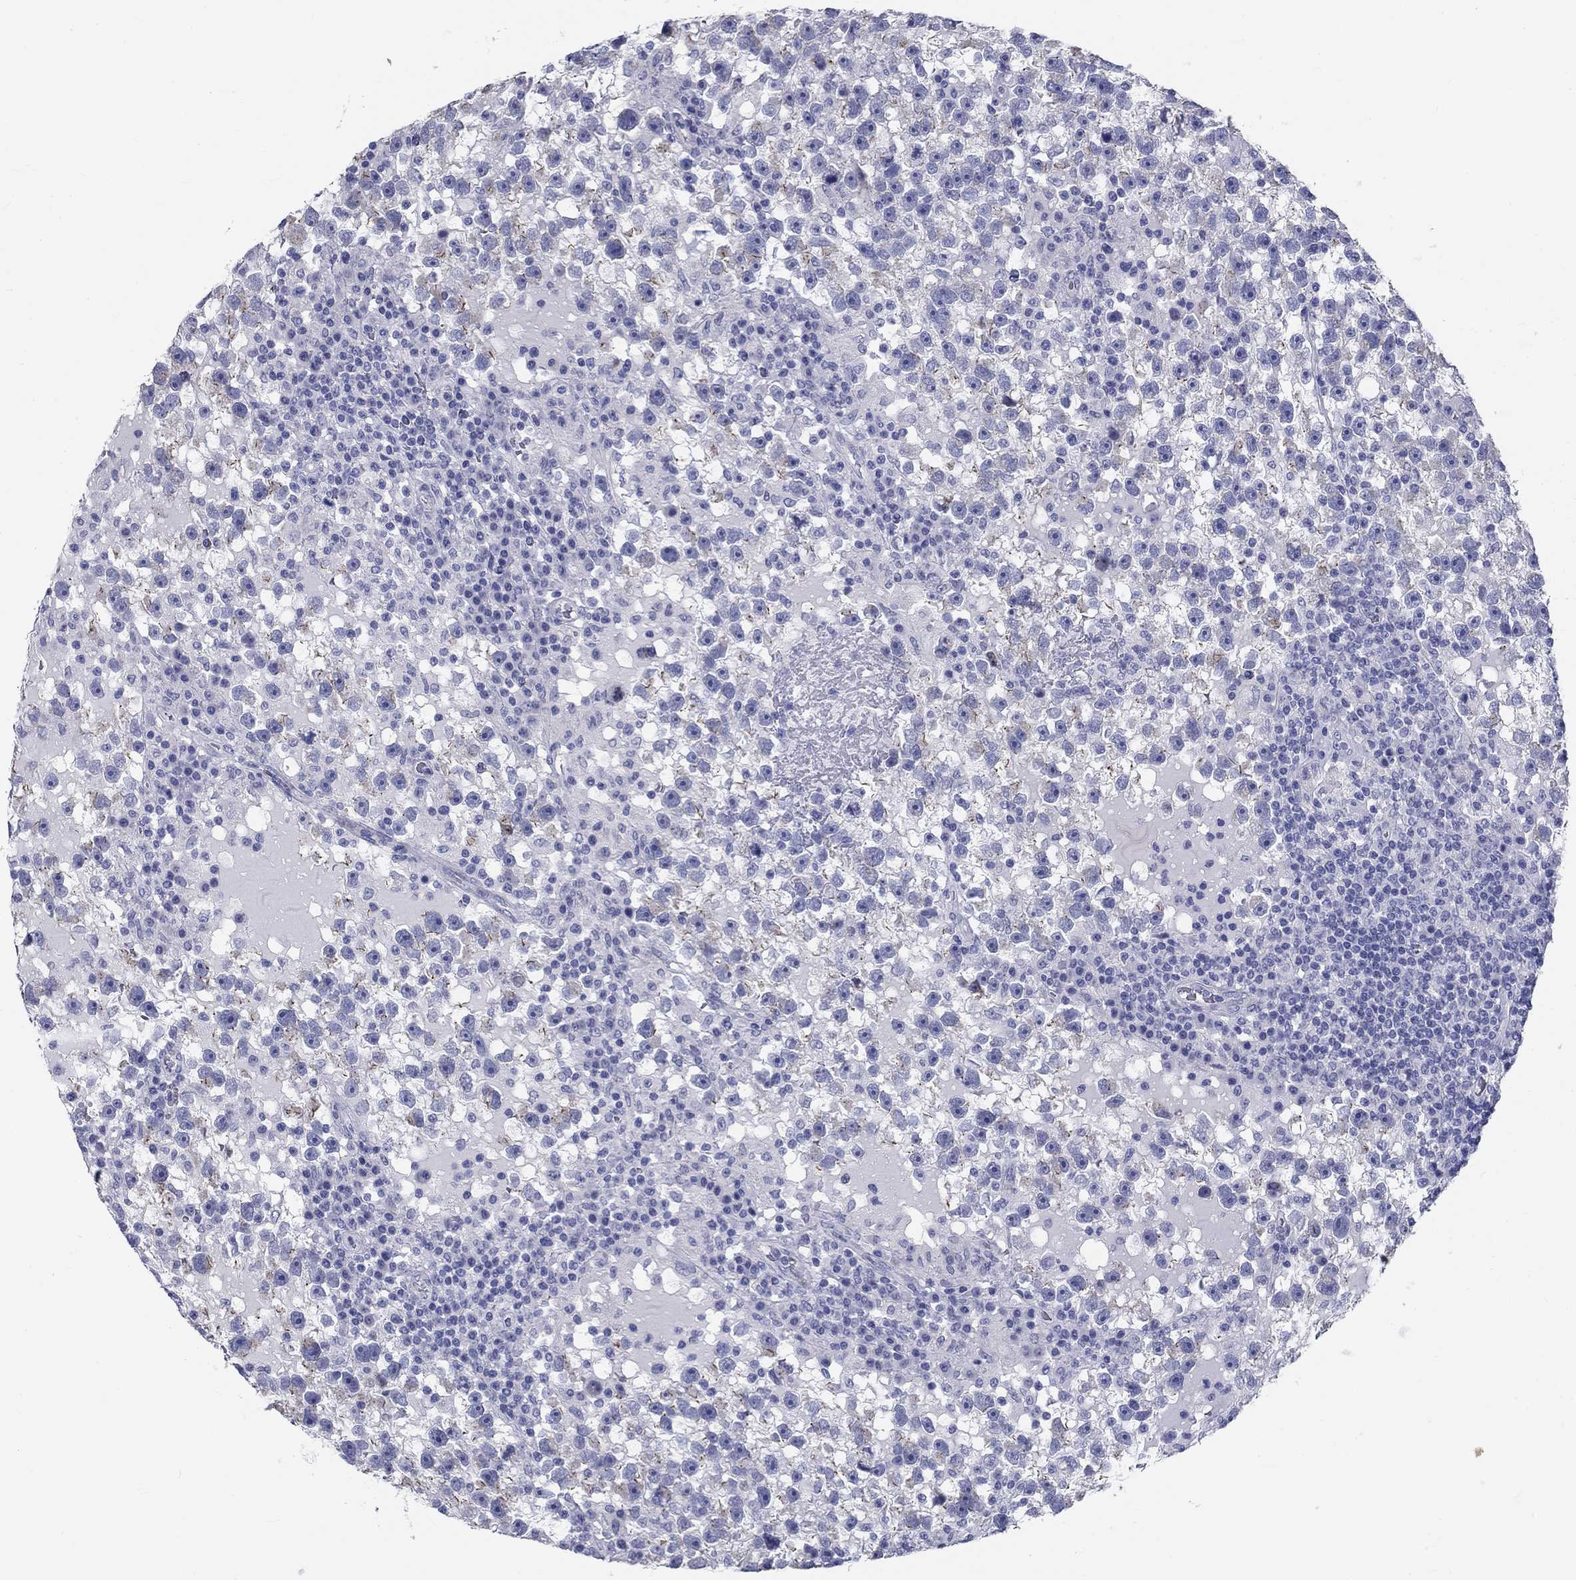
{"staining": {"intensity": "negative", "quantity": "none", "location": "none"}, "tissue": "testis cancer", "cell_type": "Tumor cells", "image_type": "cancer", "snomed": [{"axis": "morphology", "description": "Seminoma, NOS"}, {"axis": "topography", "description": "Testis"}], "caption": "This is a image of immunohistochemistry (IHC) staining of testis cancer (seminoma), which shows no expression in tumor cells.", "gene": "GALNTL5", "patient": {"sex": "male", "age": 47}}